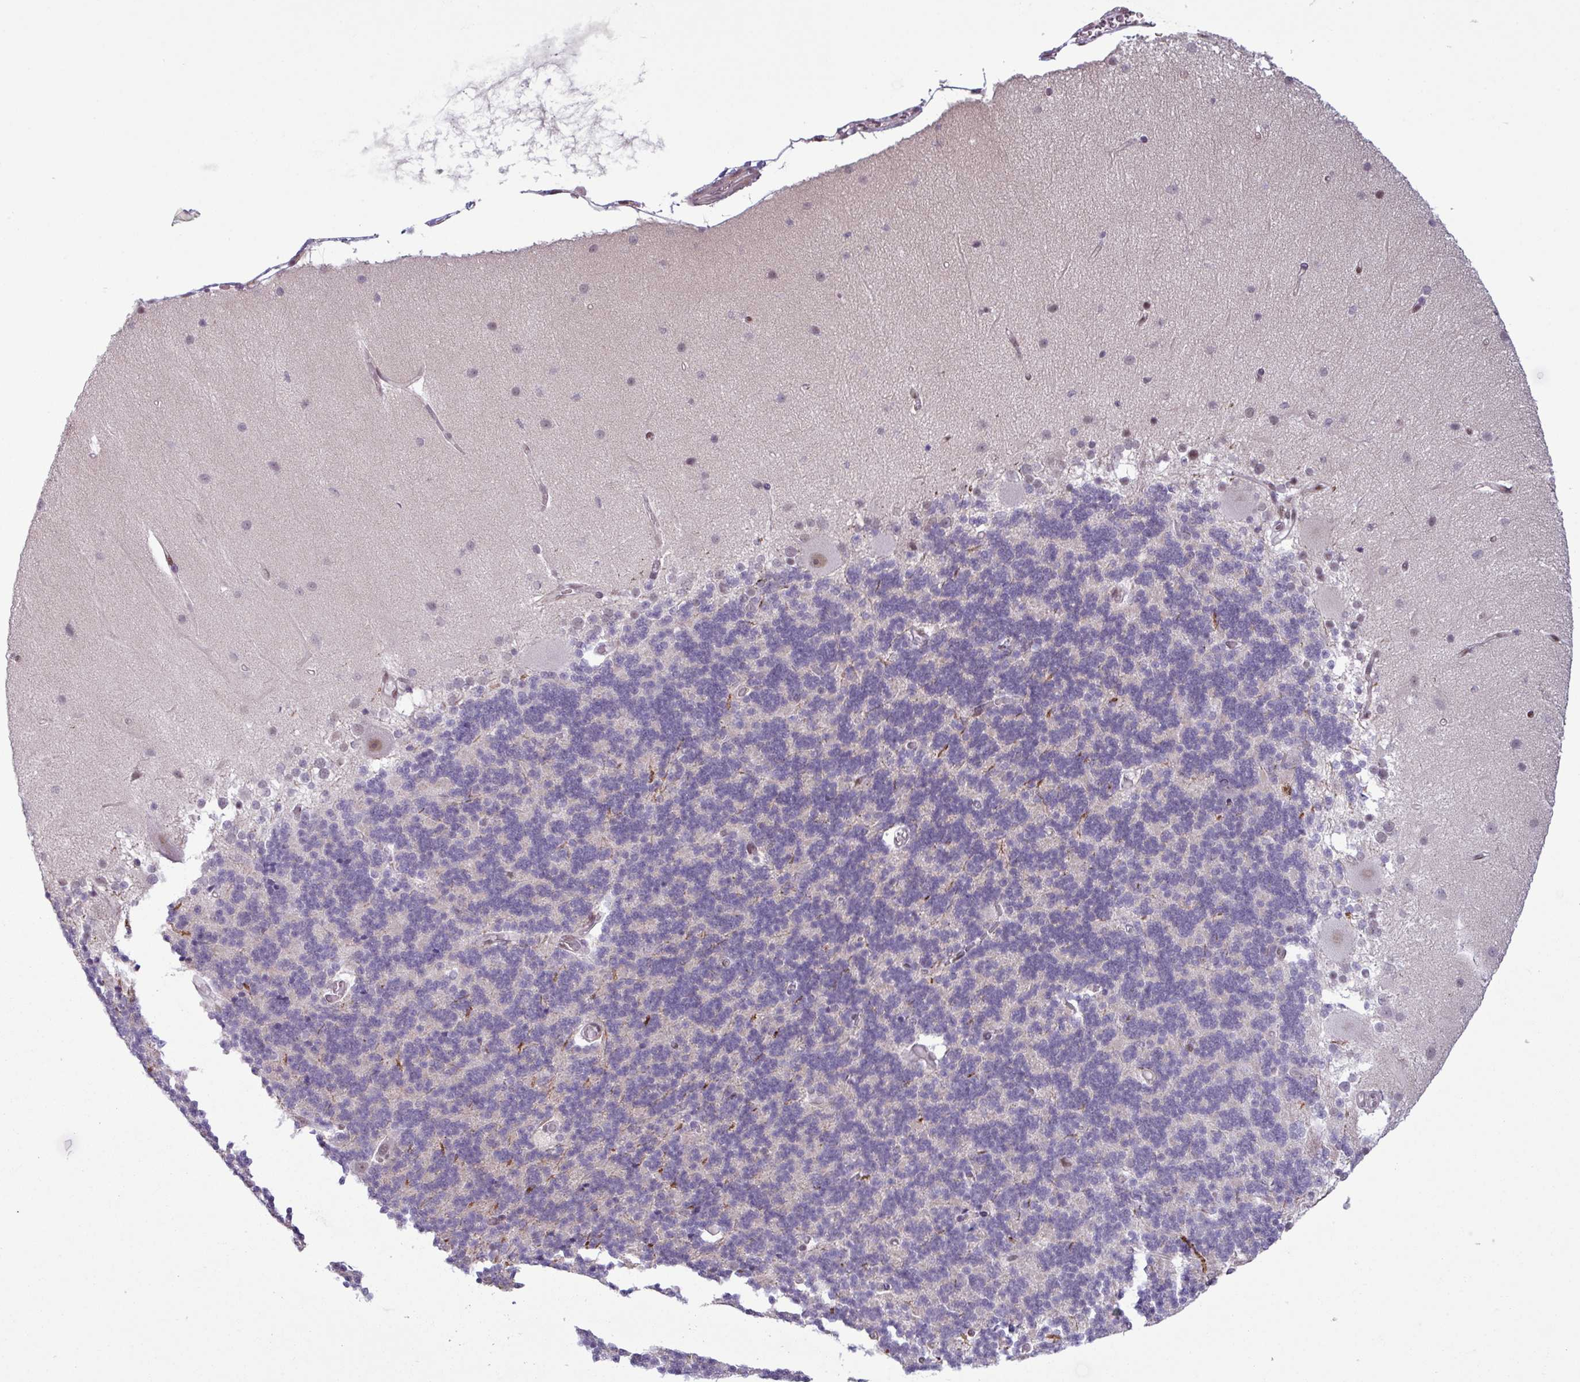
{"staining": {"intensity": "negative", "quantity": "none", "location": "none"}, "tissue": "cerebellum", "cell_type": "Cells in granular layer", "image_type": "normal", "snomed": [{"axis": "morphology", "description": "Normal tissue, NOS"}, {"axis": "topography", "description": "Cerebellum"}], "caption": "The histopathology image reveals no significant positivity in cells in granular layer of cerebellum.", "gene": "NOTCH2", "patient": {"sex": "female", "age": 54}}